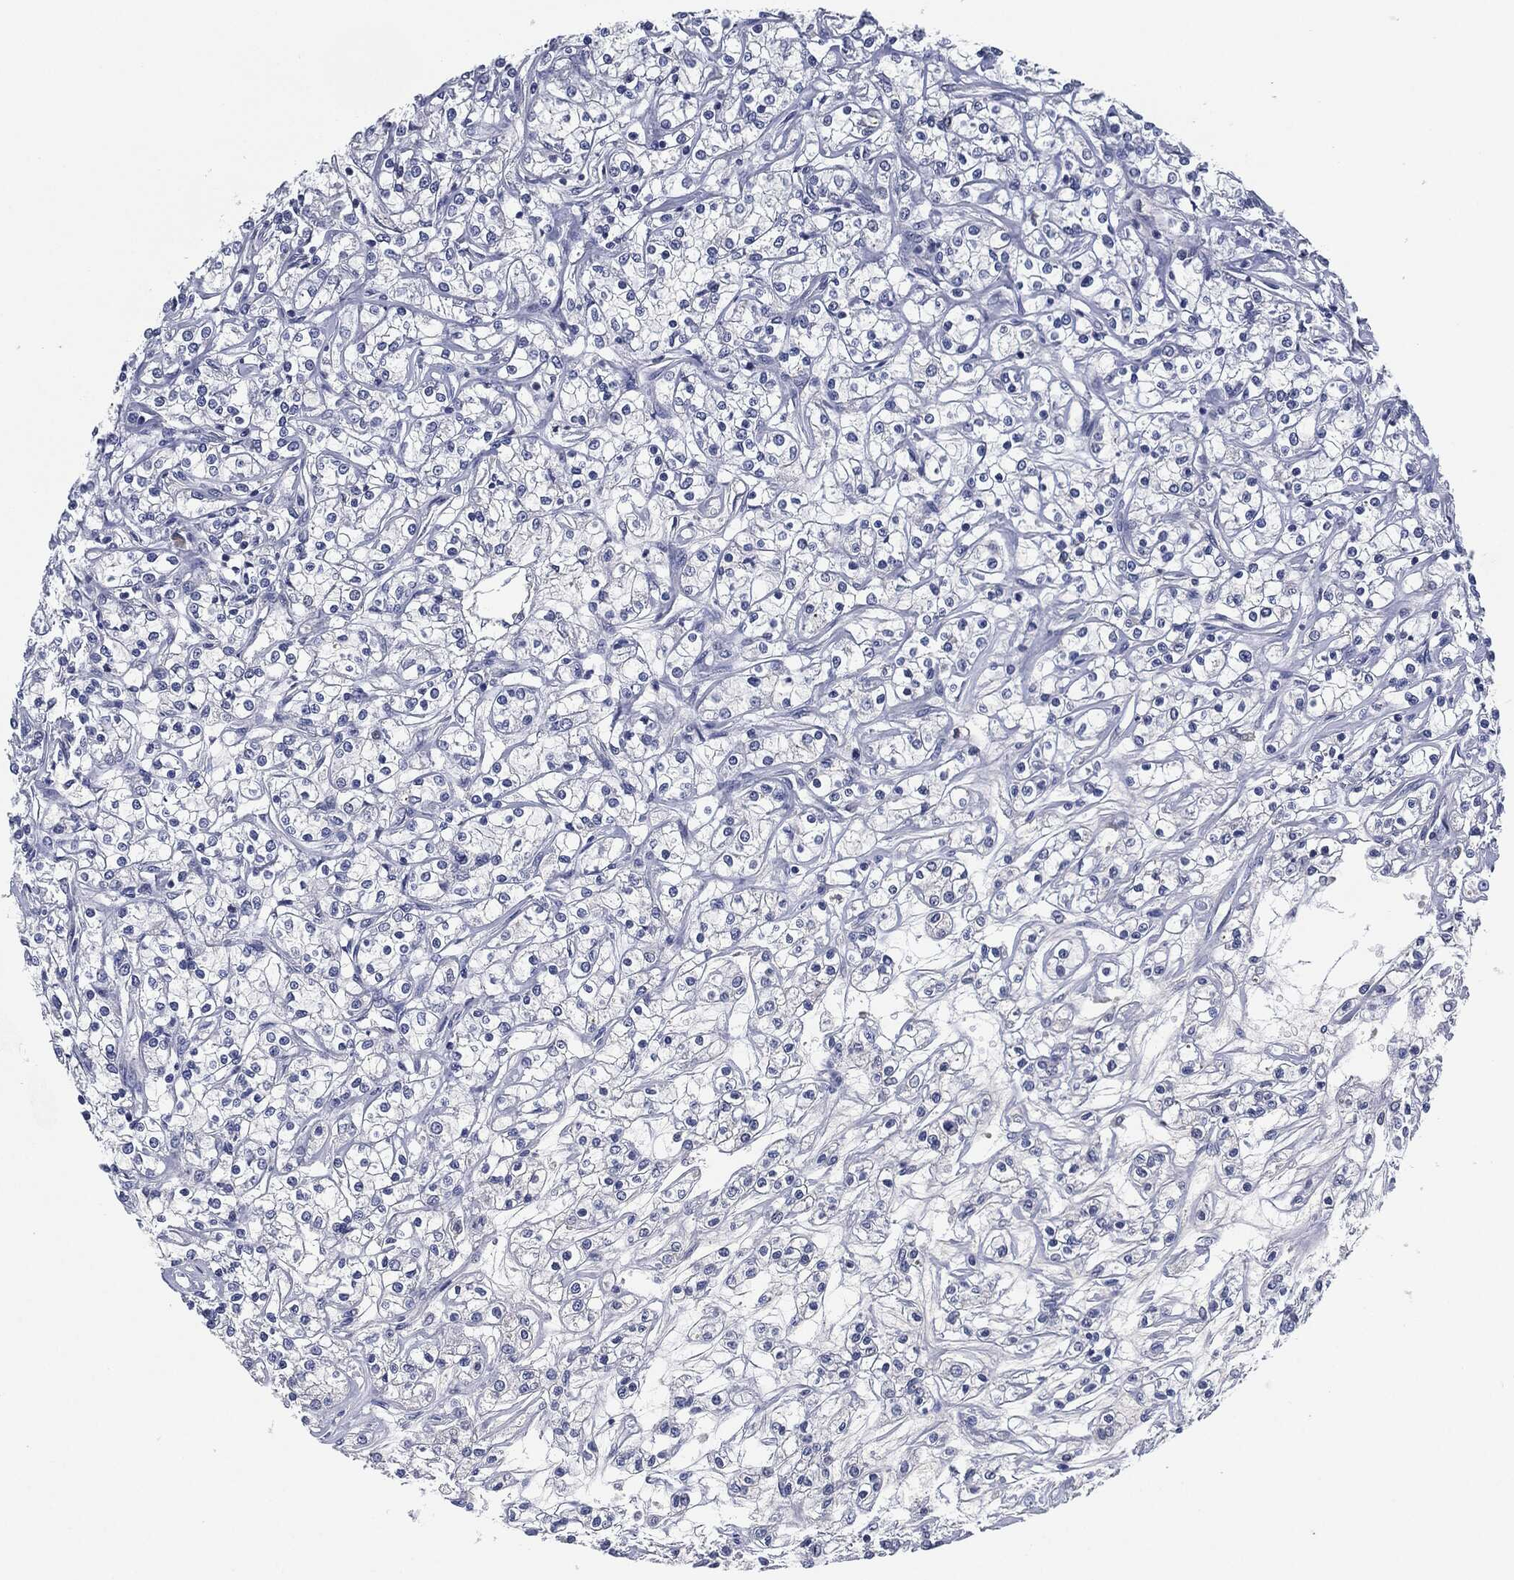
{"staining": {"intensity": "negative", "quantity": "none", "location": "none"}, "tissue": "renal cancer", "cell_type": "Tumor cells", "image_type": "cancer", "snomed": [{"axis": "morphology", "description": "Adenocarcinoma, NOS"}, {"axis": "topography", "description": "Kidney"}], "caption": "A high-resolution histopathology image shows IHC staining of renal cancer, which displays no significant expression in tumor cells. (Stains: DAB (3,3'-diaminobenzidine) immunohistochemistry with hematoxylin counter stain, Microscopy: brightfield microscopy at high magnification).", "gene": "IL2RG", "patient": {"sex": "female", "age": 59}}